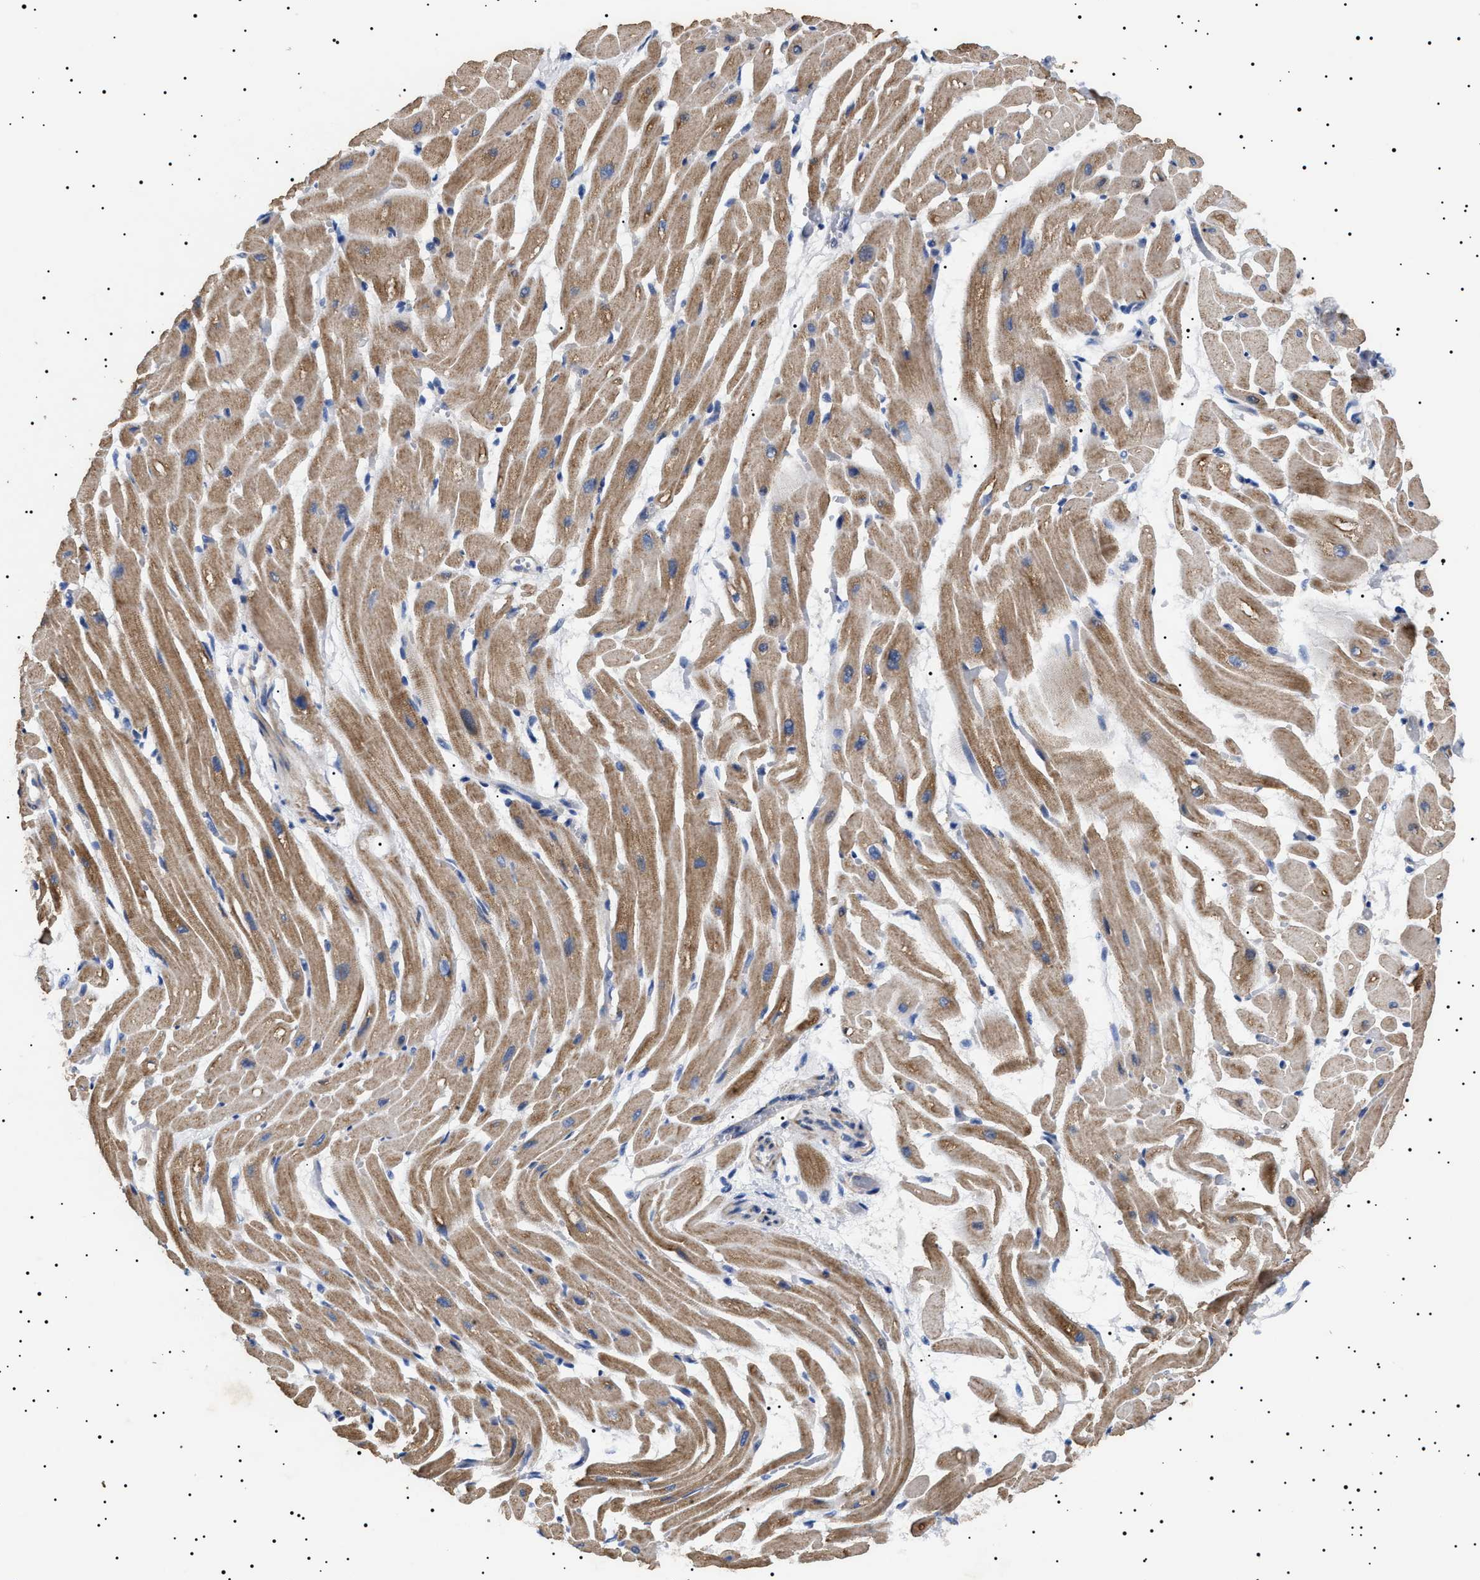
{"staining": {"intensity": "moderate", "quantity": ">75%", "location": "cytoplasmic/membranous"}, "tissue": "heart muscle", "cell_type": "Cardiomyocytes", "image_type": "normal", "snomed": [{"axis": "morphology", "description": "Normal tissue, NOS"}, {"axis": "topography", "description": "Heart"}], "caption": "Human heart muscle stained with a brown dye demonstrates moderate cytoplasmic/membranous positive positivity in about >75% of cardiomyocytes.", "gene": "RAB34", "patient": {"sex": "male", "age": 45}}